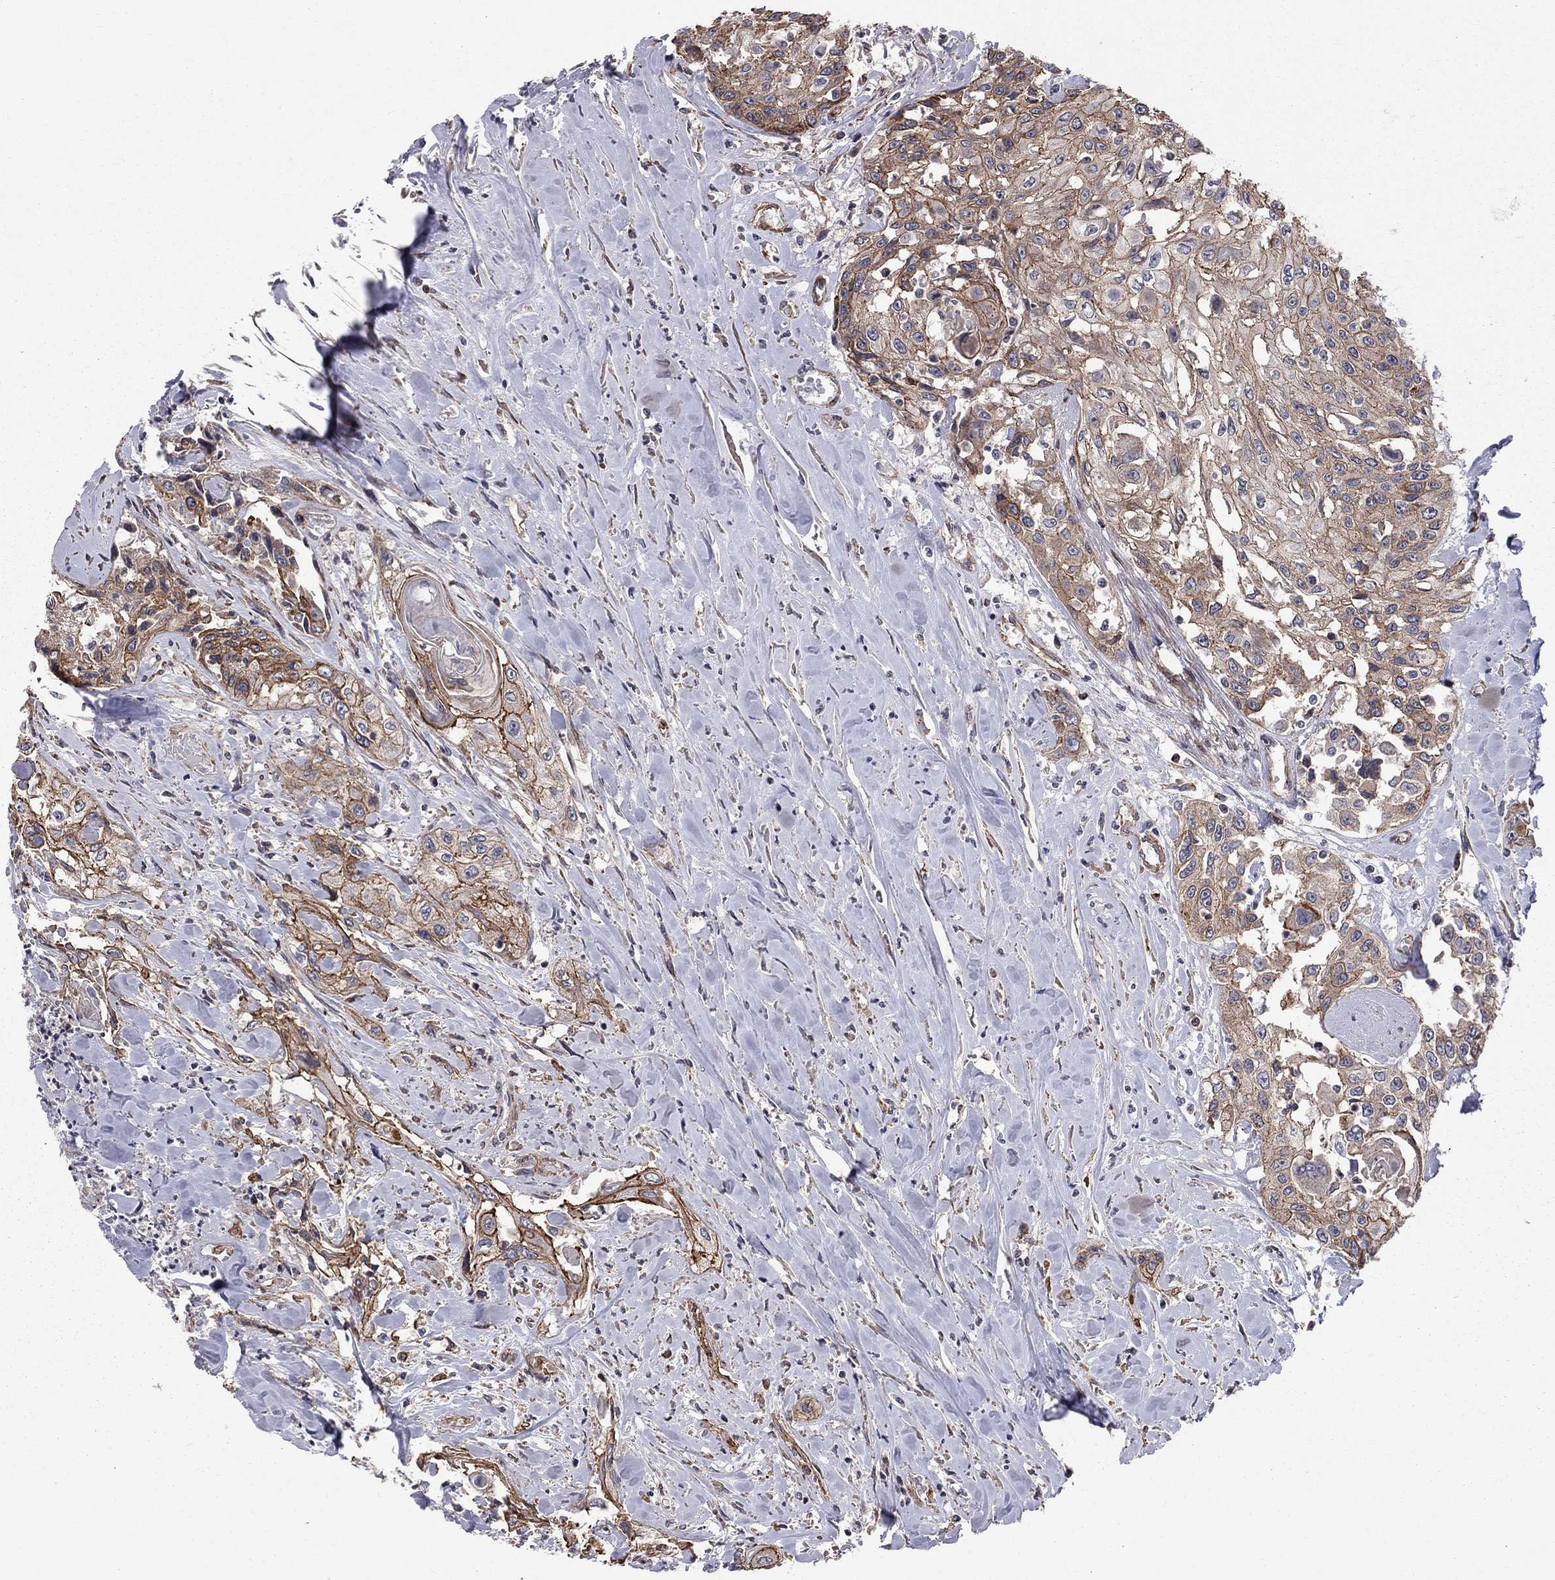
{"staining": {"intensity": "strong", "quantity": "25%-75%", "location": "cytoplasmic/membranous"}, "tissue": "head and neck cancer", "cell_type": "Tumor cells", "image_type": "cancer", "snomed": [{"axis": "morphology", "description": "Normal tissue, NOS"}, {"axis": "morphology", "description": "Squamous cell carcinoma, NOS"}, {"axis": "topography", "description": "Oral tissue"}, {"axis": "topography", "description": "Peripheral nerve tissue"}, {"axis": "topography", "description": "Head-Neck"}], "caption": "DAB immunohistochemical staining of head and neck cancer displays strong cytoplasmic/membranous protein expression in approximately 25%-75% of tumor cells.", "gene": "RASEF", "patient": {"sex": "female", "age": 59}}